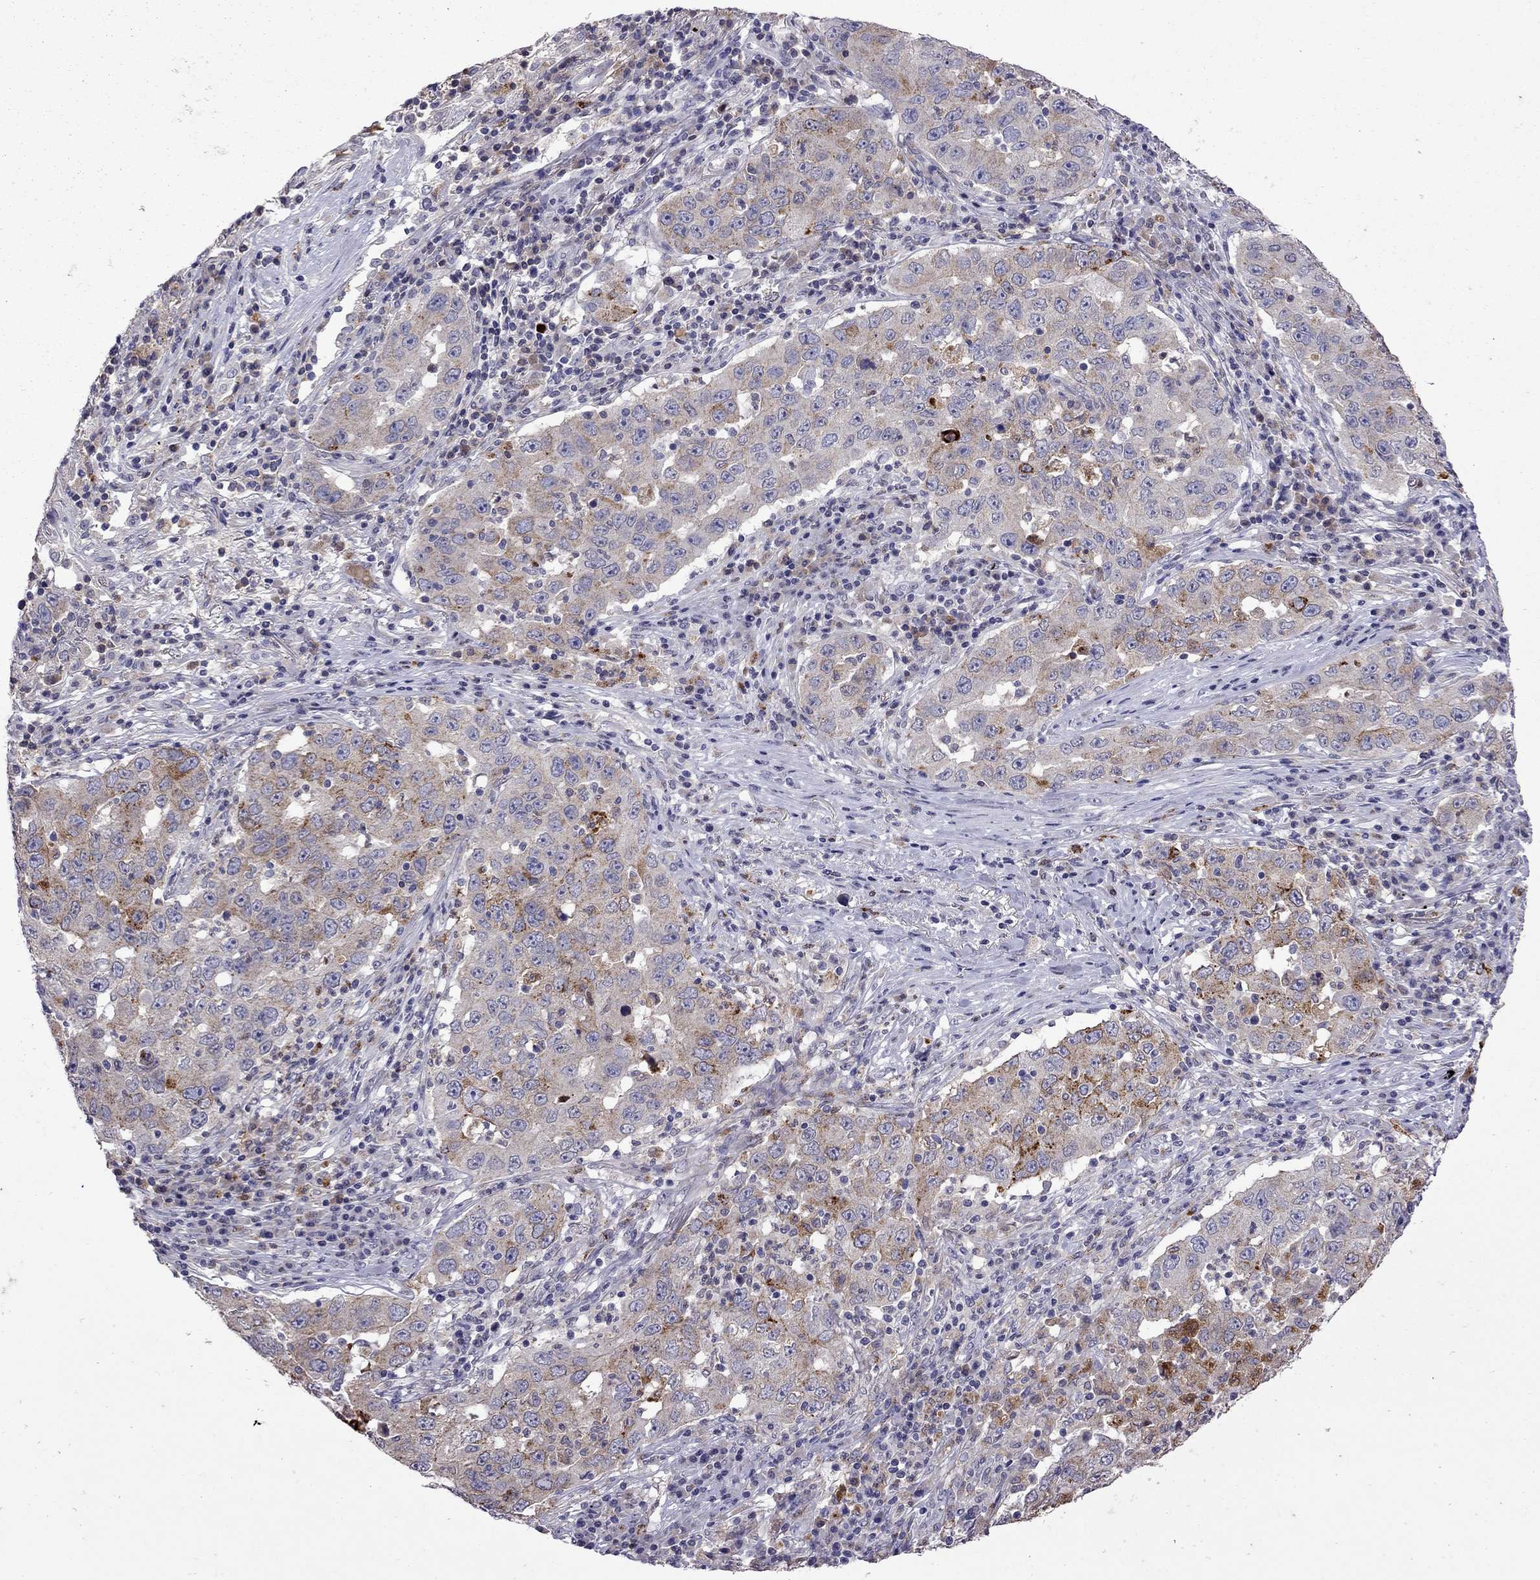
{"staining": {"intensity": "weak", "quantity": "25%-75%", "location": "cytoplasmic/membranous"}, "tissue": "lung cancer", "cell_type": "Tumor cells", "image_type": "cancer", "snomed": [{"axis": "morphology", "description": "Adenocarcinoma, NOS"}, {"axis": "topography", "description": "Lung"}], "caption": "This image shows IHC staining of lung adenocarcinoma, with low weak cytoplasmic/membranous expression in approximately 25%-75% of tumor cells.", "gene": "SERPINA3", "patient": {"sex": "male", "age": 73}}